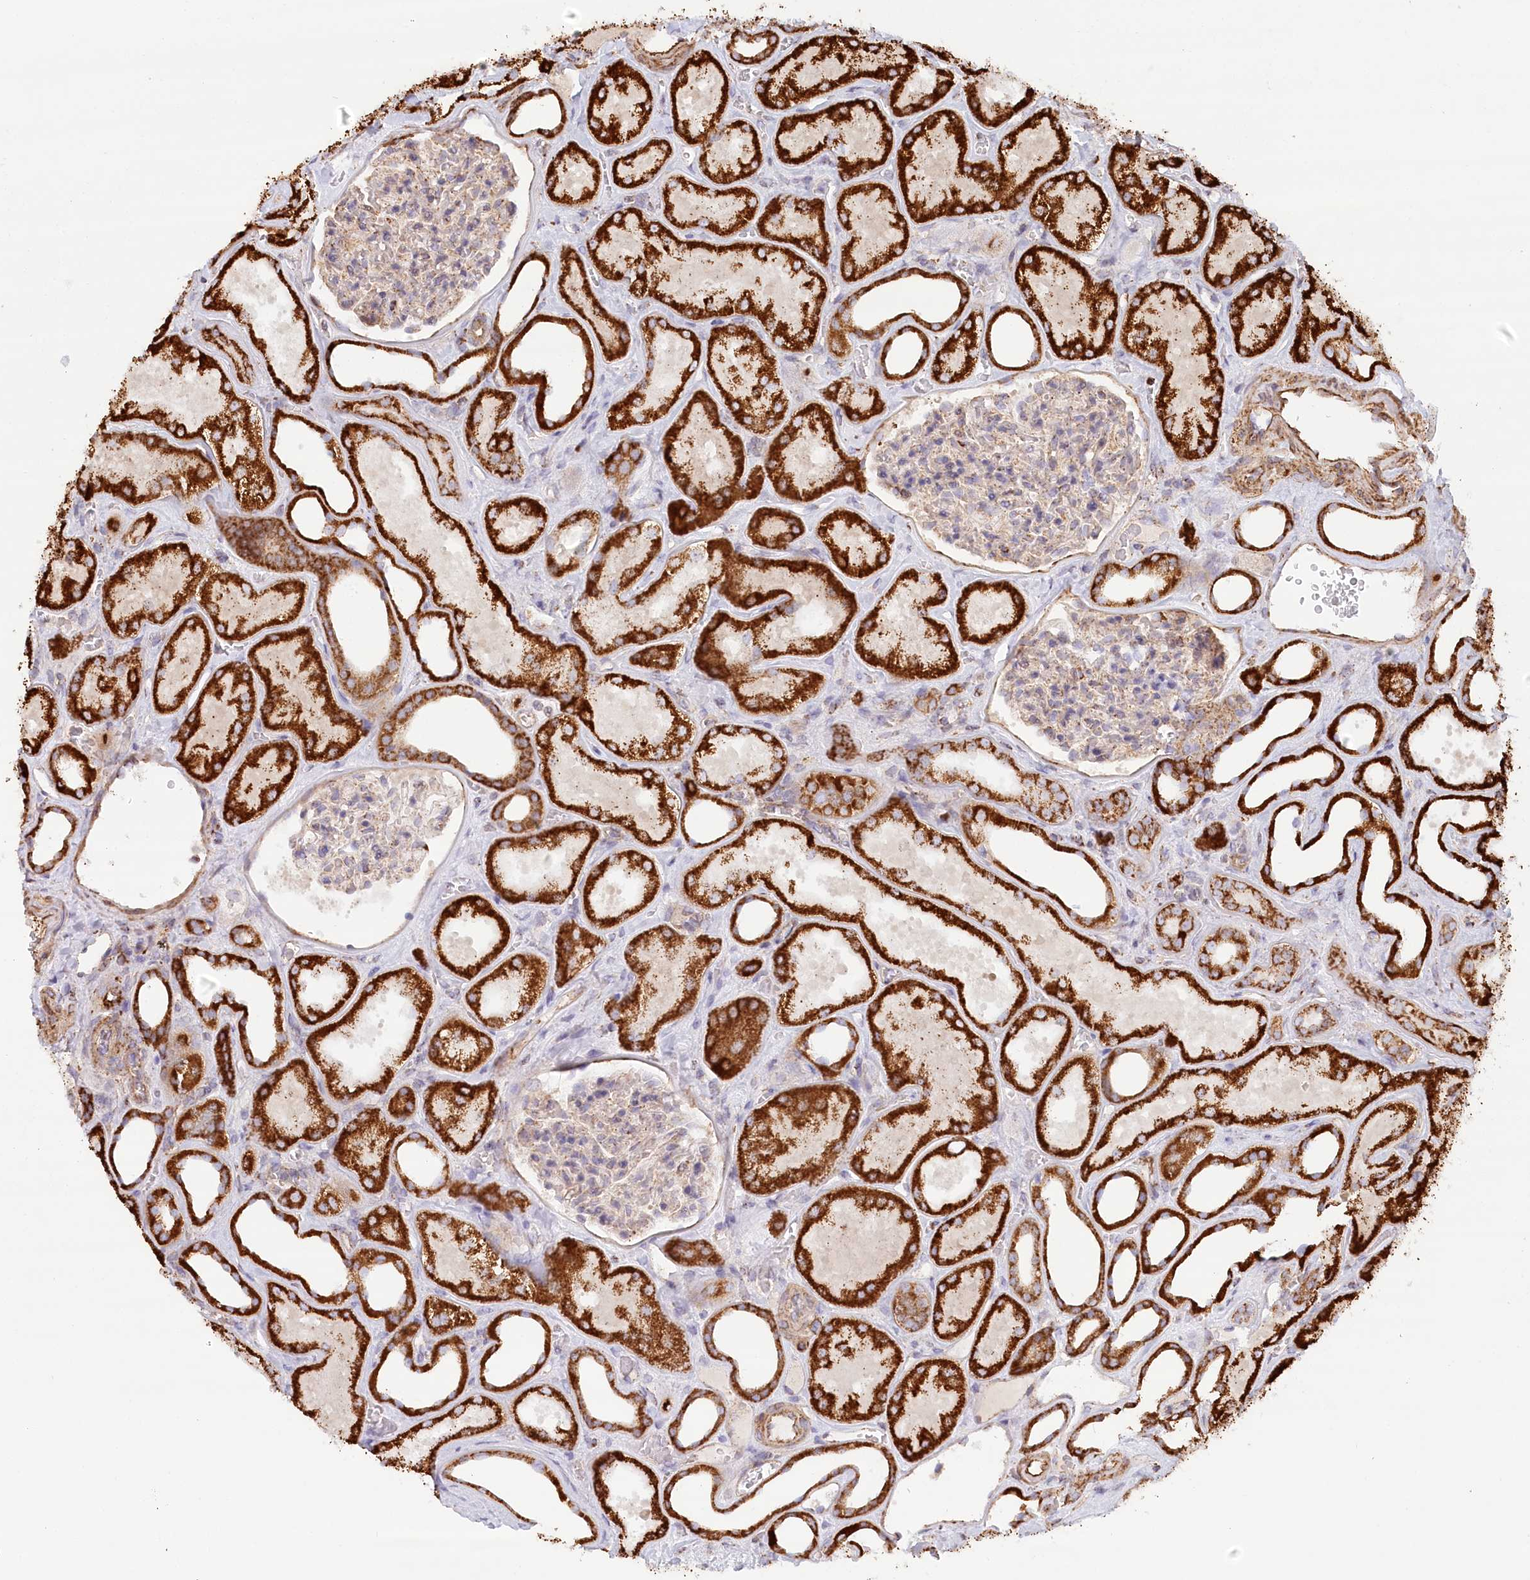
{"staining": {"intensity": "weak", "quantity": "25%-75%", "location": "cytoplasmic/membranous"}, "tissue": "kidney", "cell_type": "Cells in glomeruli", "image_type": "normal", "snomed": [{"axis": "morphology", "description": "Normal tissue, NOS"}, {"axis": "morphology", "description": "Adenocarcinoma, NOS"}, {"axis": "topography", "description": "Kidney"}], "caption": "The photomicrograph displays immunohistochemical staining of normal kidney. There is weak cytoplasmic/membranous expression is identified in approximately 25%-75% of cells in glomeruli.", "gene": "UMPS", "patient": {"sex": "female", "age": 68}}